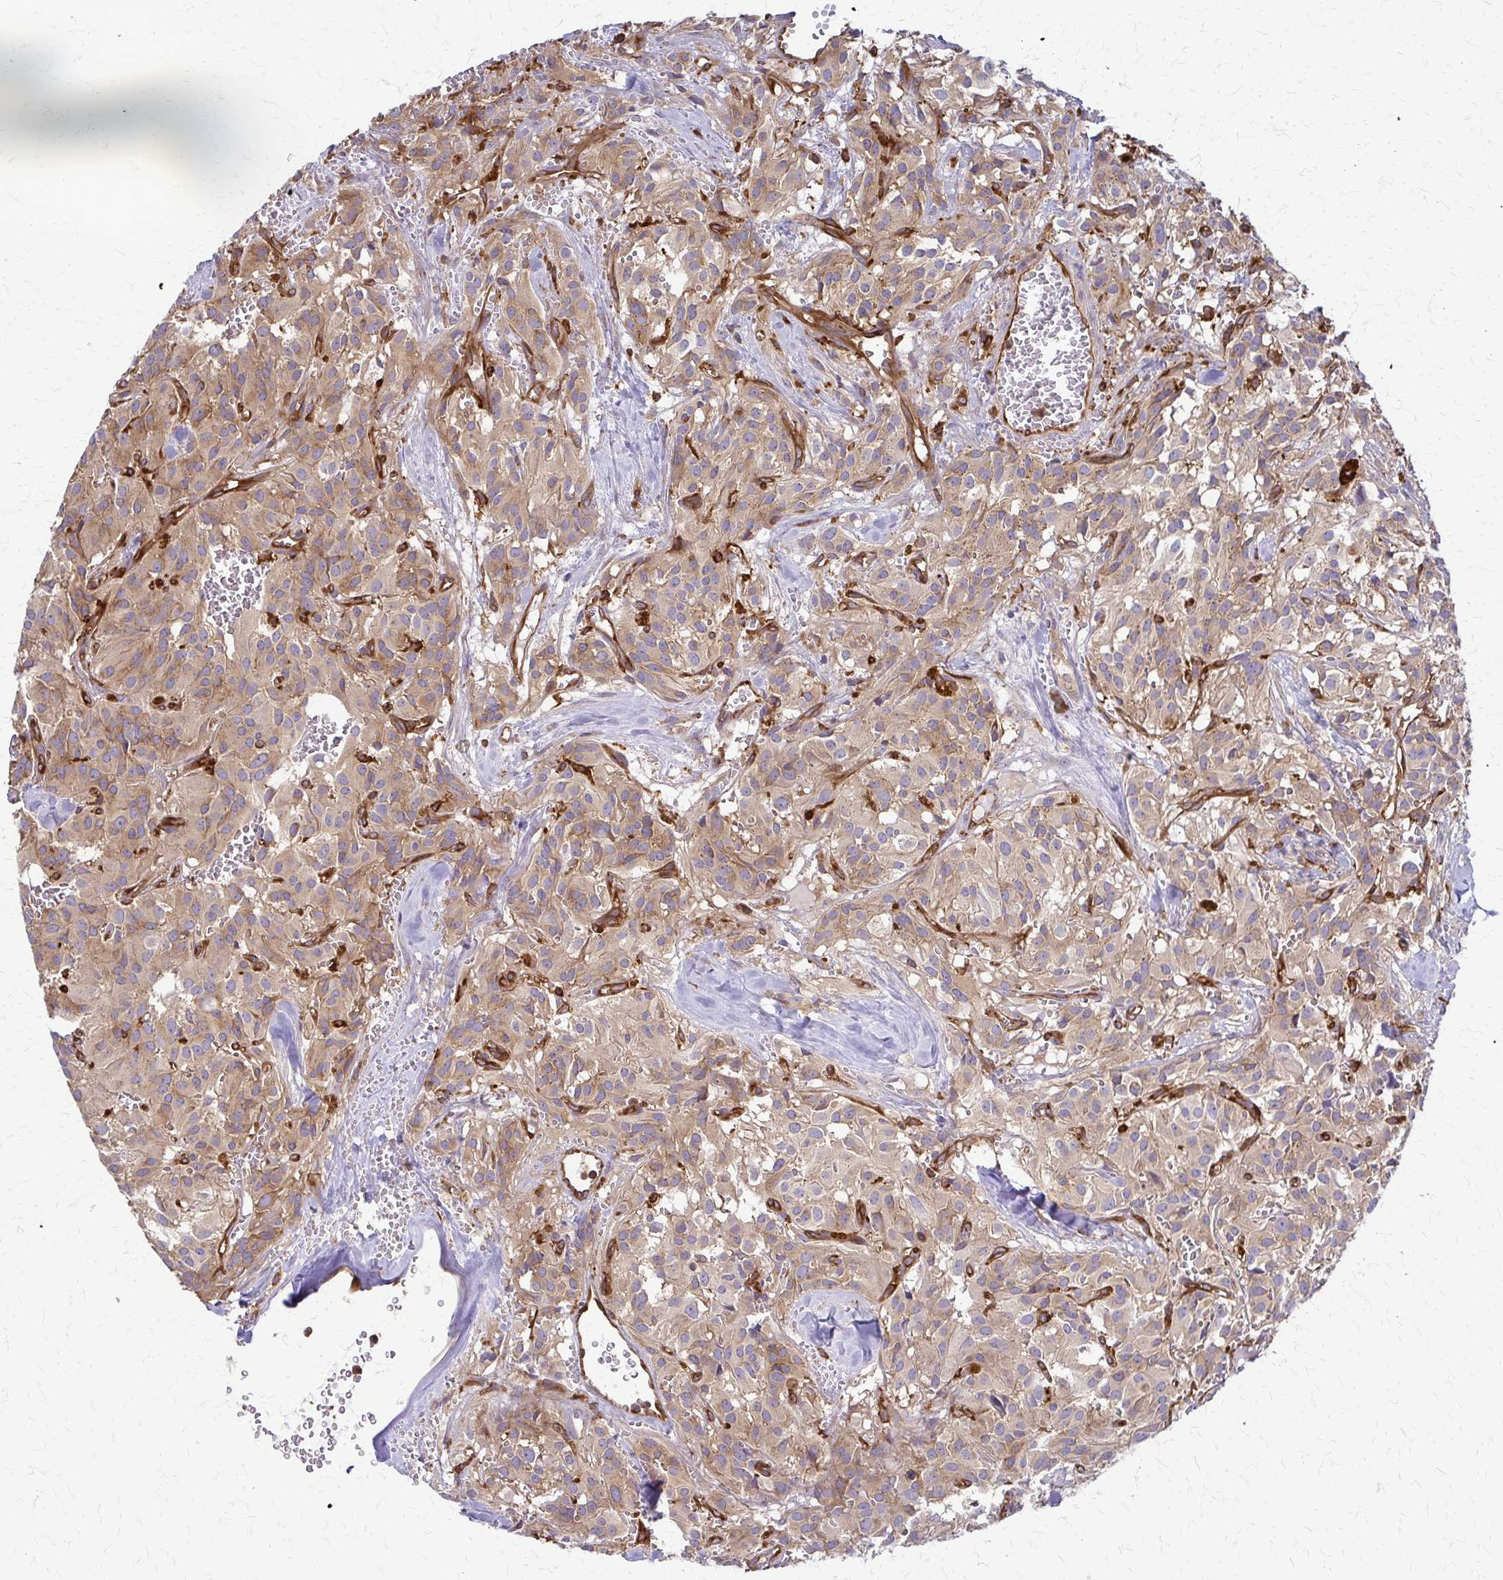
{"staining": {"intensity": "moderate", "quantity": ">75%", "location": "cytoplasmic/membranous"}, "tissue": "glioma", "cell_type": "Tumor cells", "image_type": "cancer", "snomed": [{"axis": "morphology", "description": "Glioma, malignant, Low grade"}, {"axis": "topography", "description": "Brain"}], "caption": "Brown immunohistochemical staining in human low-grade glioma (malignant) reveals moderate cytoplasmic/membranous expression in approximately >75% of tumor cells. (IHC, brightfield microscopy, high magnification).", "gene": "WASF2", "patient": {"sex": "male", "age": 42}}